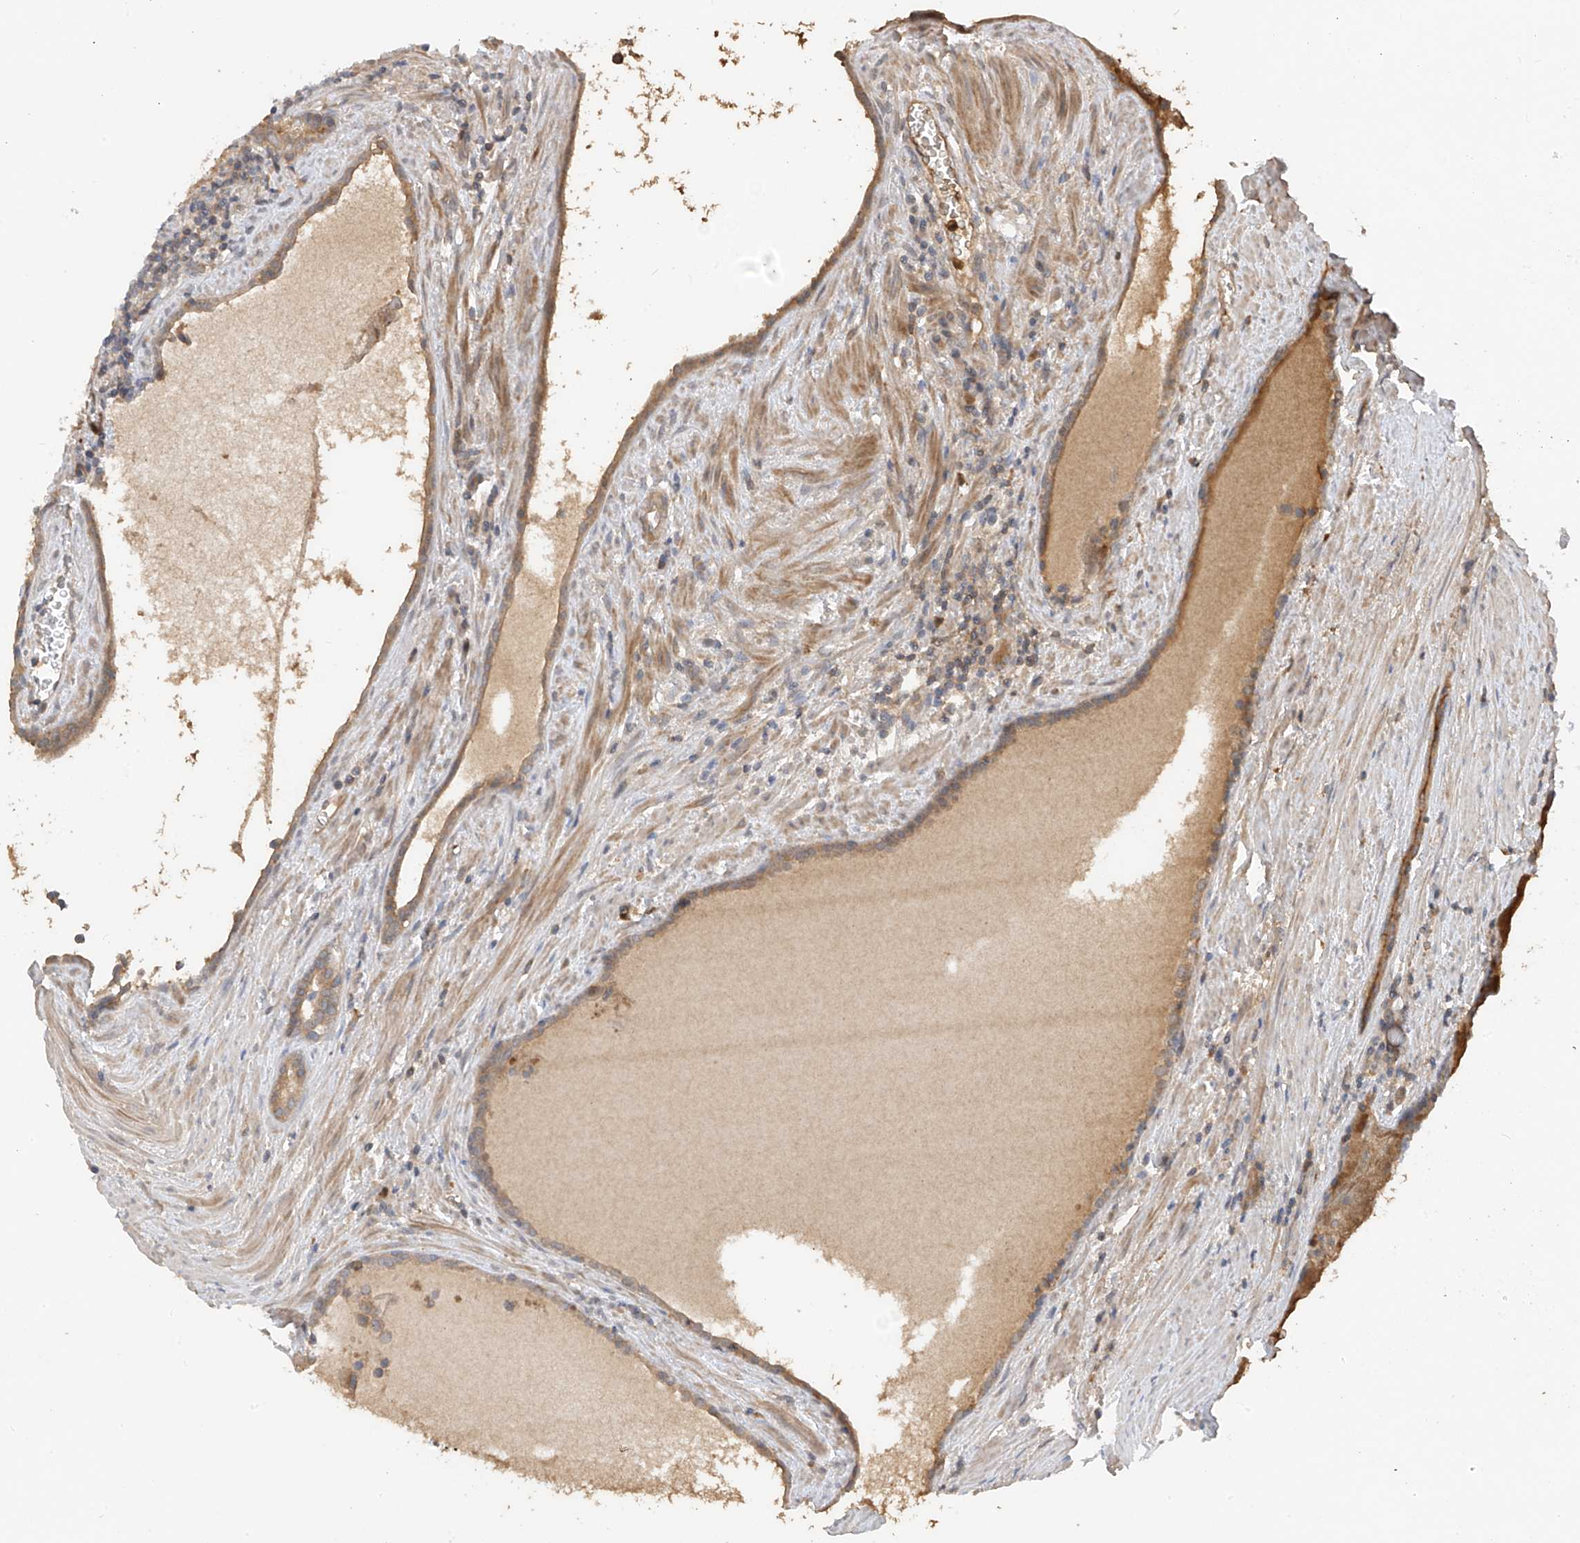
{"staining": {"intensity": "moderate", "quantity": "25%-75%", "location": "cytoplasmic/membranous"}, "tissue": "prostate cancer", "cell_type": "Tumor cells", "image_type": "cancer", "snomed": [{"axis": "morphology", "description": "Adenocarcinoma, High grade"}, {"axis": "topography", "description": "Prostate"}], "caption": "Protein expression analysis of high-grade adenocarcinoma (prostate) exhibits moderate cytoplasmic/membranous positivity in approximately 25%-75% of tumor cells. (DAB IHC with brightfield microscopy, high magnification).", "gene": "CACNA2D4", "patient": {"sex": "male", "age": 68}}